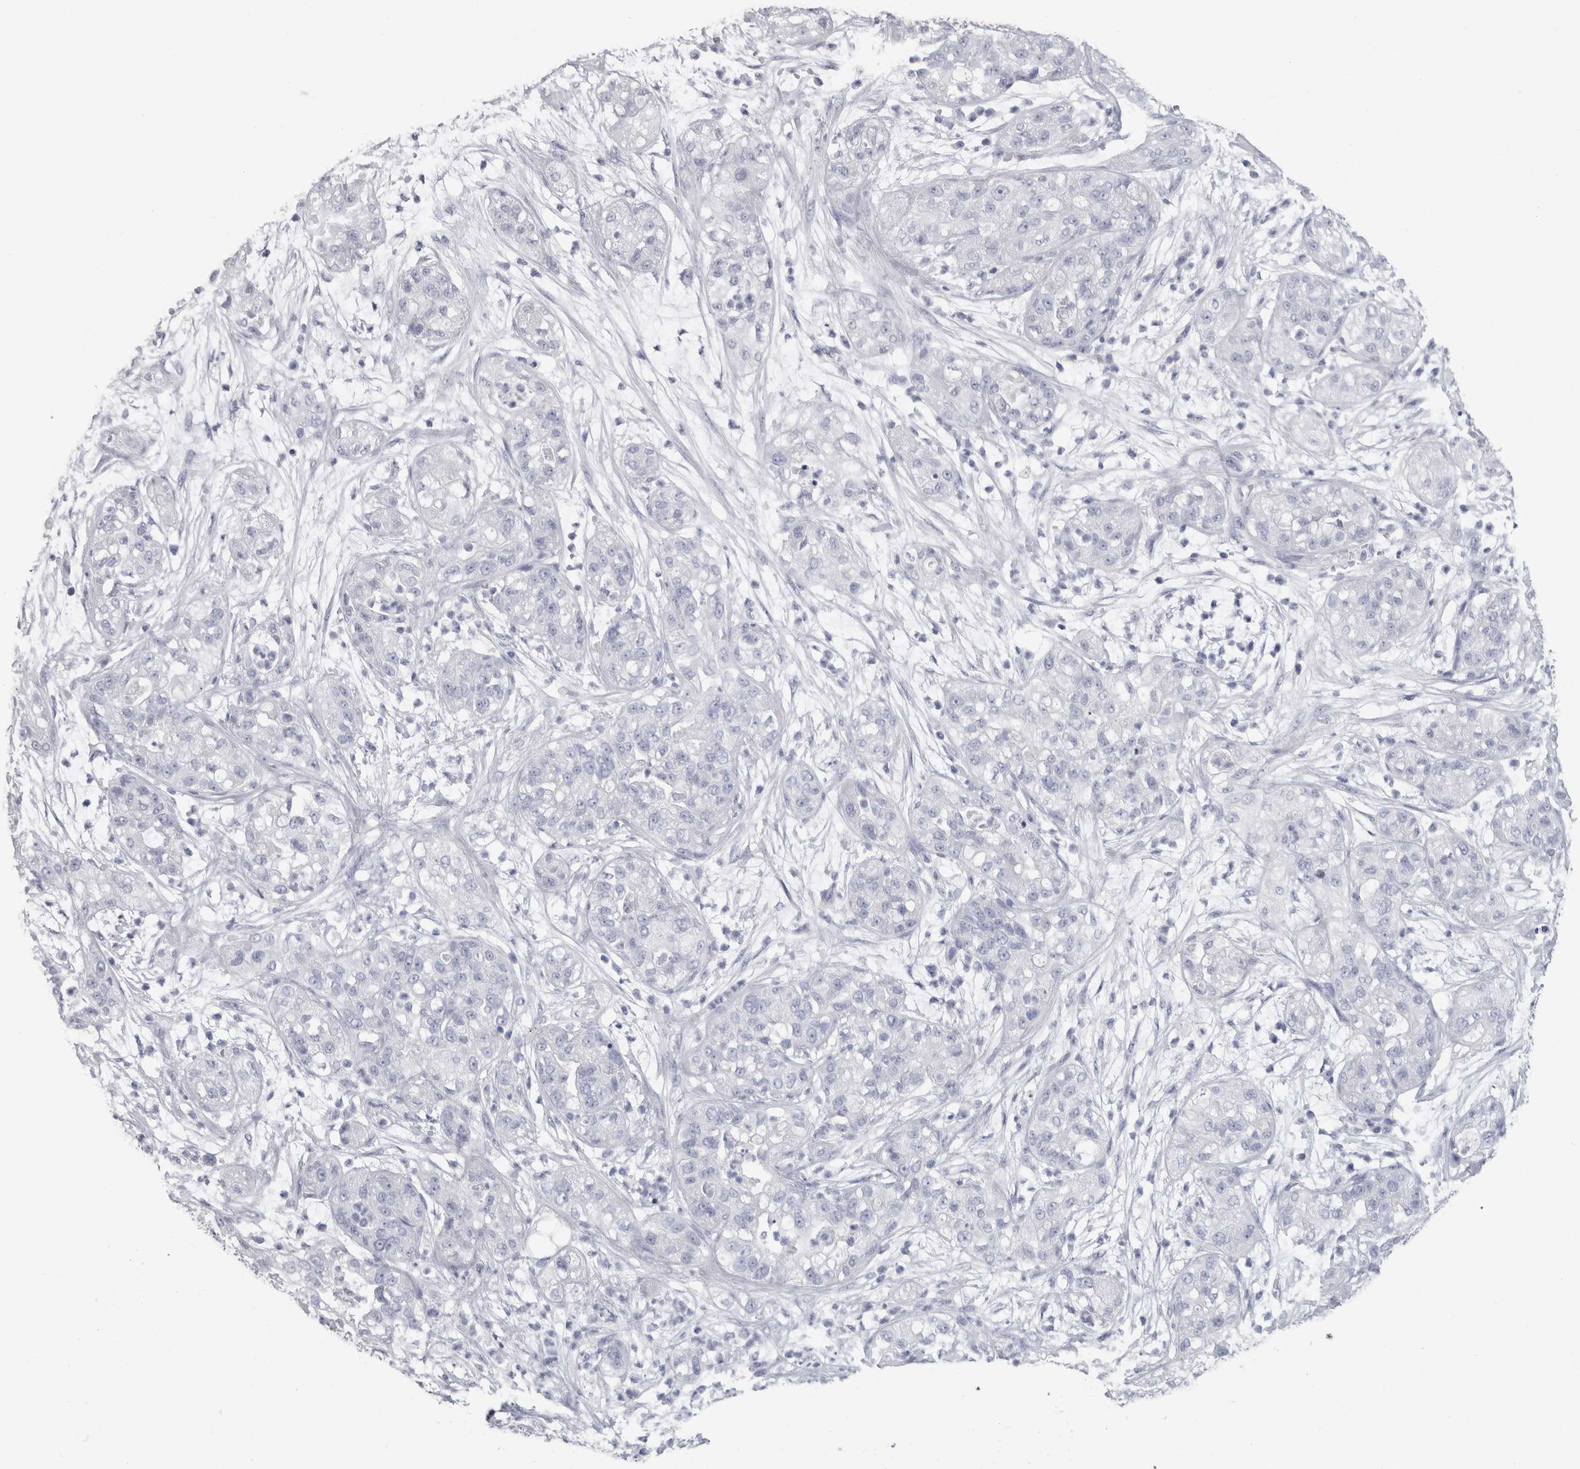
{"staining": {"intensity": "negative", "quantity": "none", "location": "none"}, "tissue": "pancreatic cancer", "cell_type": "Tumor cells", "image_type": "cancer", "snomed": [{"axis": "morphology", "description": "Adenocarcinoma, NOS"}, {"axis": "topography", "description": "Pancreas"}], "caption": "There is no significant staining in tumor cells of adenocarcinoma (pancreatic). Brightfield microscopy of immunohistochemistry (IHC) stained with DAB (3,3'-diaminobenzidine) (brown) and hematoxylin (blue), captured at high magnification.", "gene": "PTH", "patient": {"sex": "female", "age": 78}}